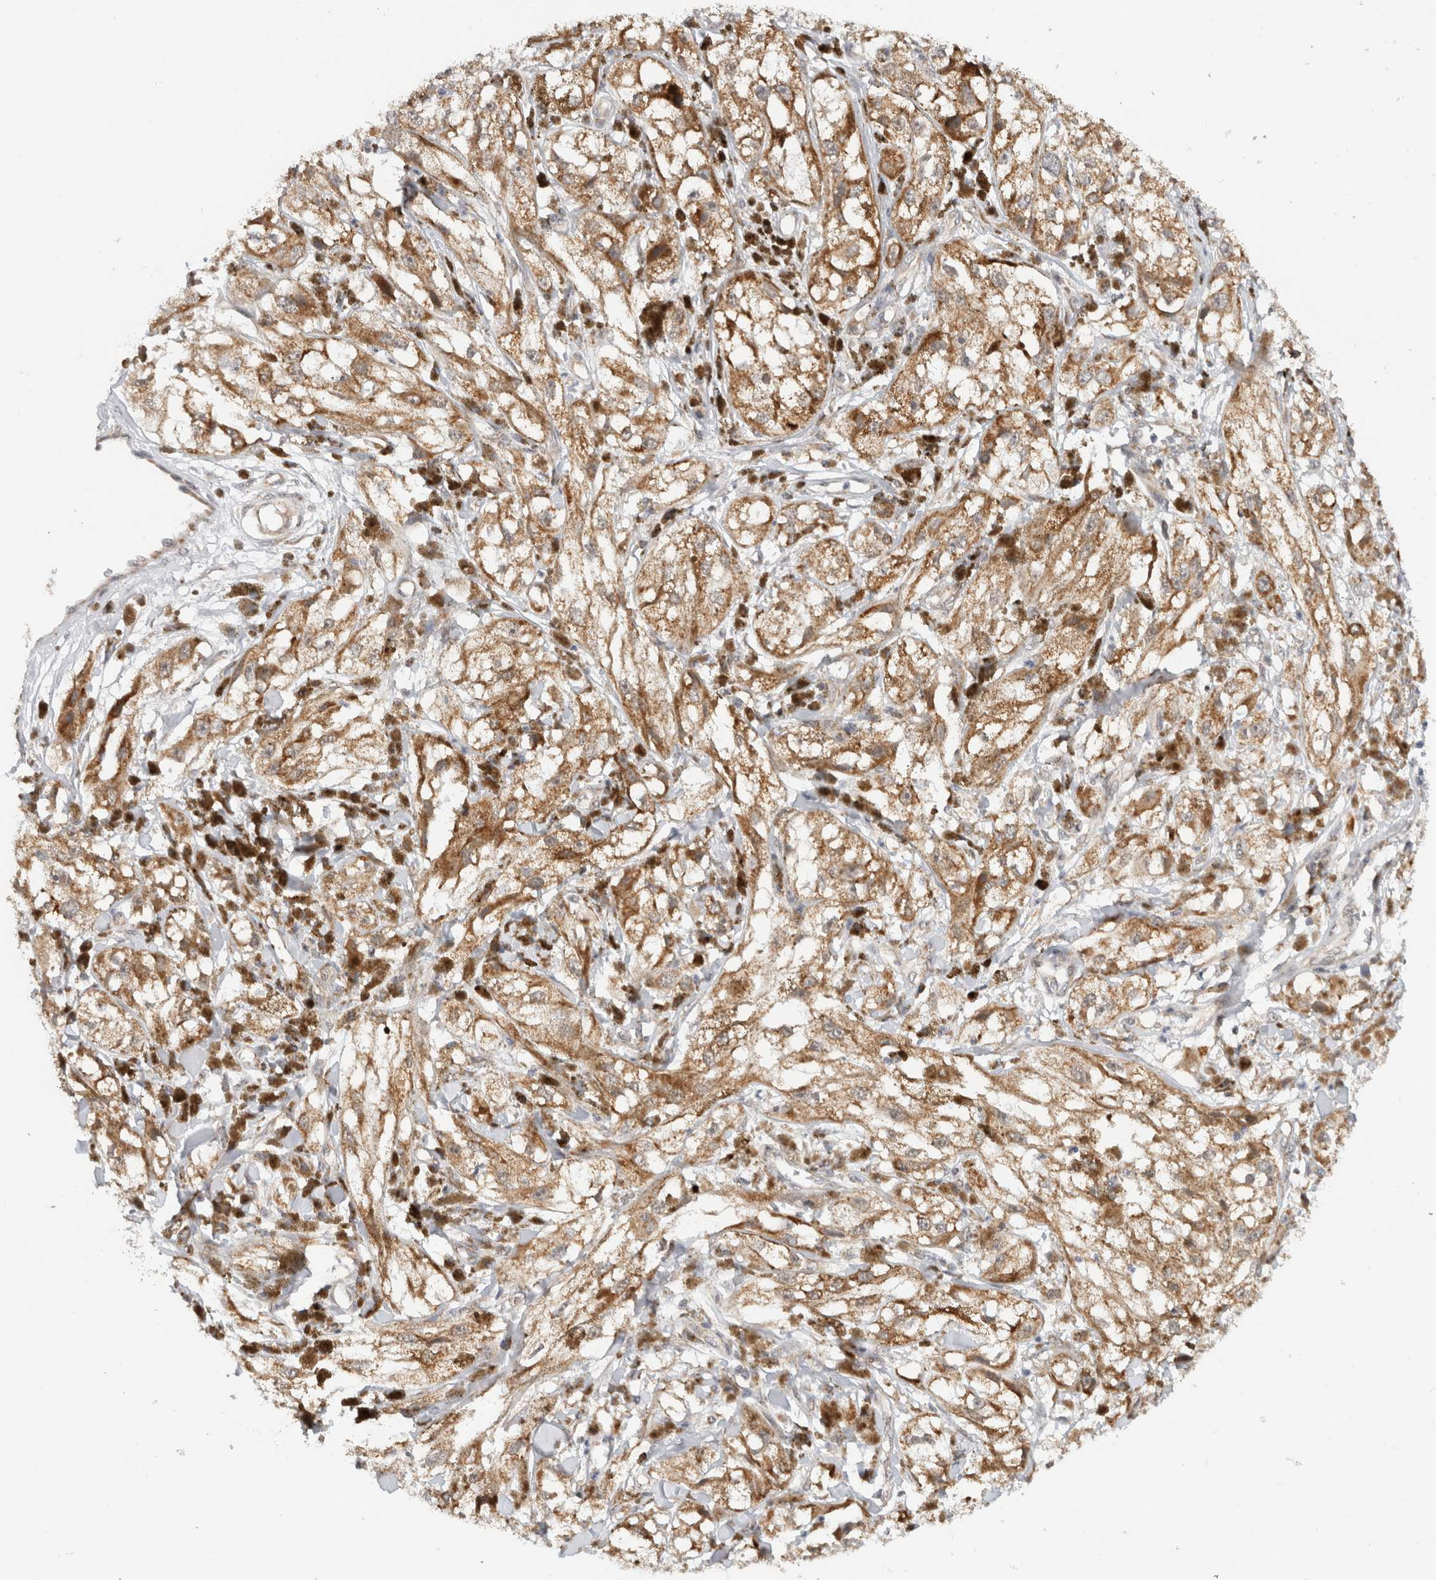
{"staining": {"intensity": "moderate", "quantity": ">75%", "location": "cytoplasmic/membranous"}, "tissue": "melanoma", "cell_type": "Tumor cells", "image_type": "cancer", "snomed": [{"axis": "morphology", "description": "Malignant melanoma, NOS"}, {"axis": "topography", "description": "Skin"}], "caption": "This micrograph displays immunohistochemistry staining of malignant melanoma, with medium moderate cytoplasmic/membranous staining in about >75% of tumor cells.", "gene": "CMC2", "patient": {"sex": "male", "age": 88}}